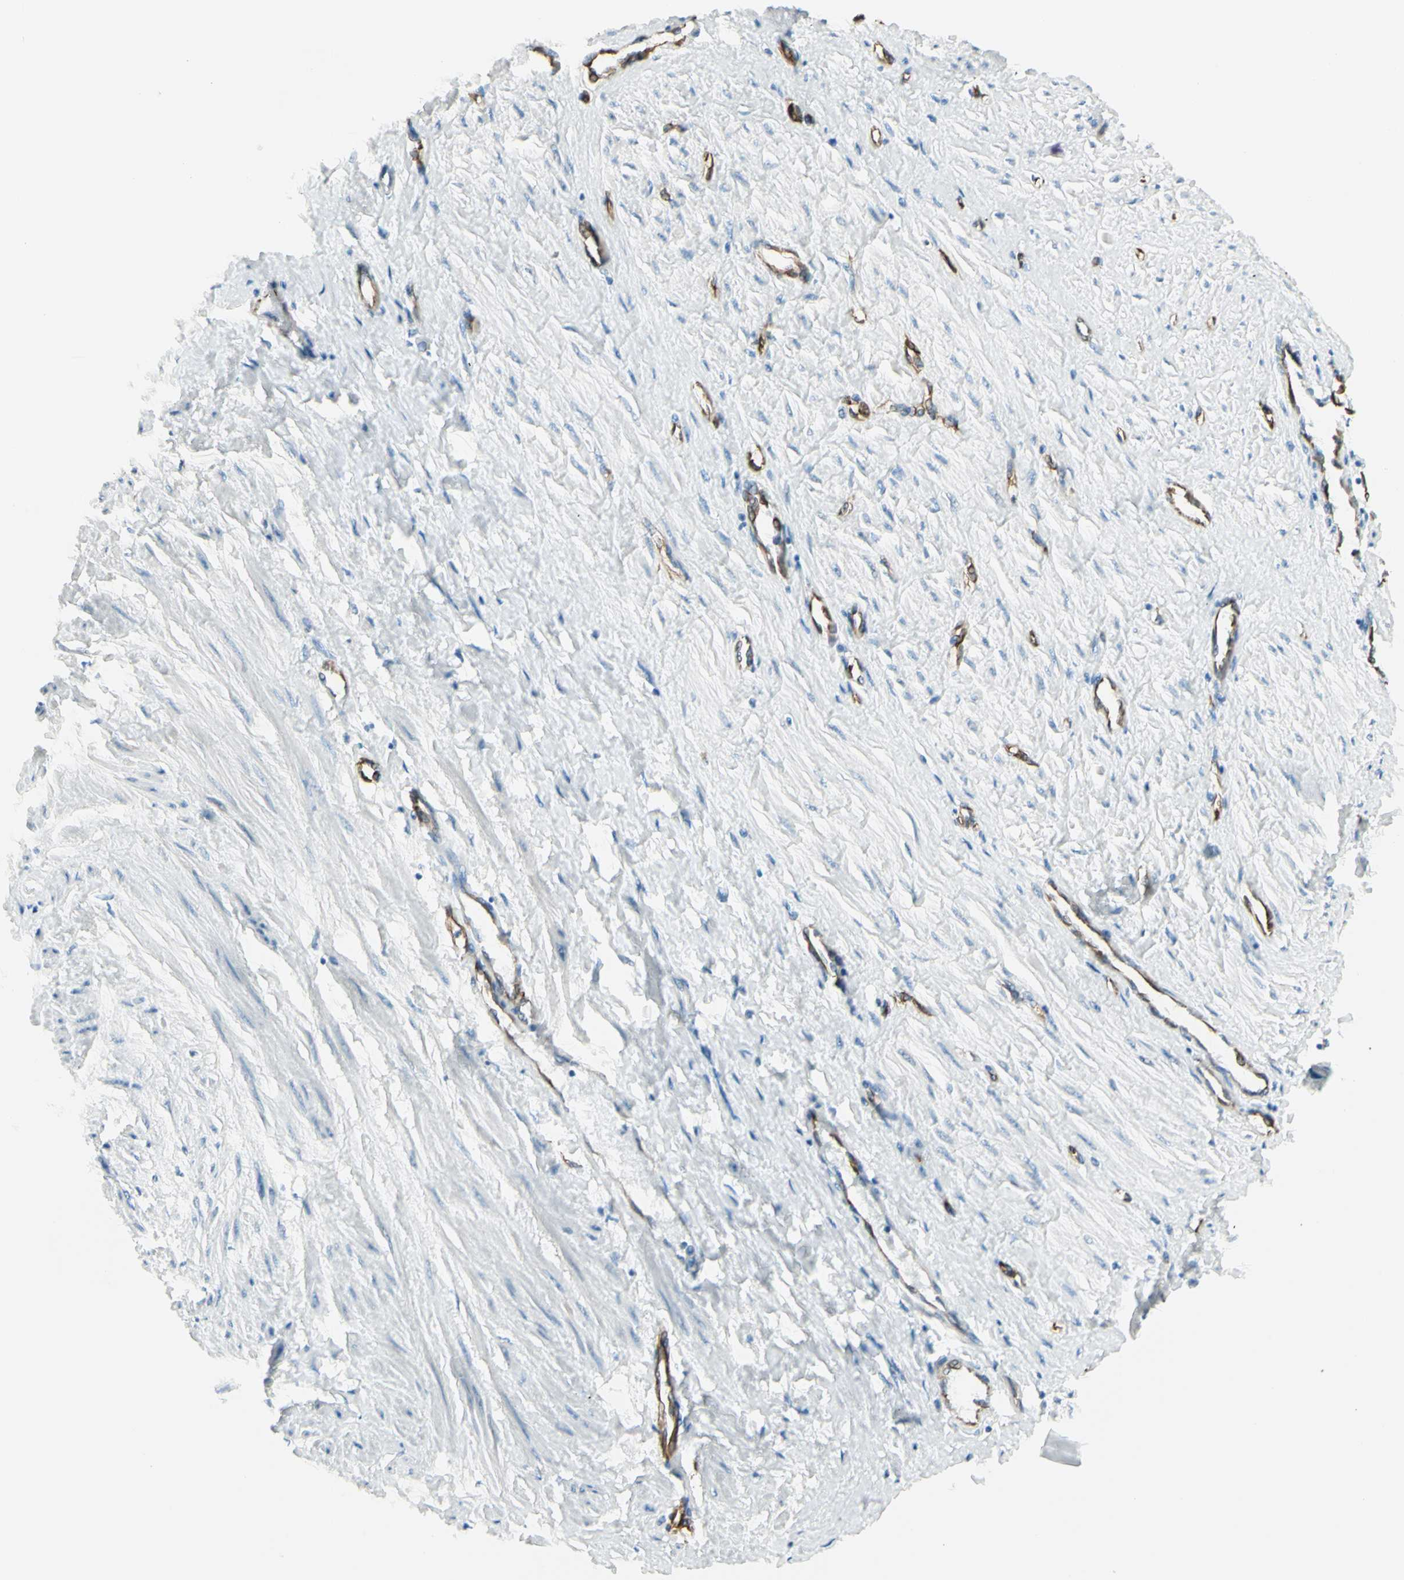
{"staining": {"intensity": "negative", "quantity": "none", "location": "none"}, "tissue": "smooth muscle", "cell_type": "Smooth muscle cells", "image_type": "normal", "snomed": [{"axis": "morphology", "description": "Normal tissue, NOS"}, {"axis": "topography", "description": "Smooth muscle"}, {"axis": "topography", "description": "Uterus"}], "caption": "Histopathology image shows no protein expression in smooth muscle cells of benign smooth muscle.", "gene": "PTH2R", "patient": {"sex": "female", "age": 39}}